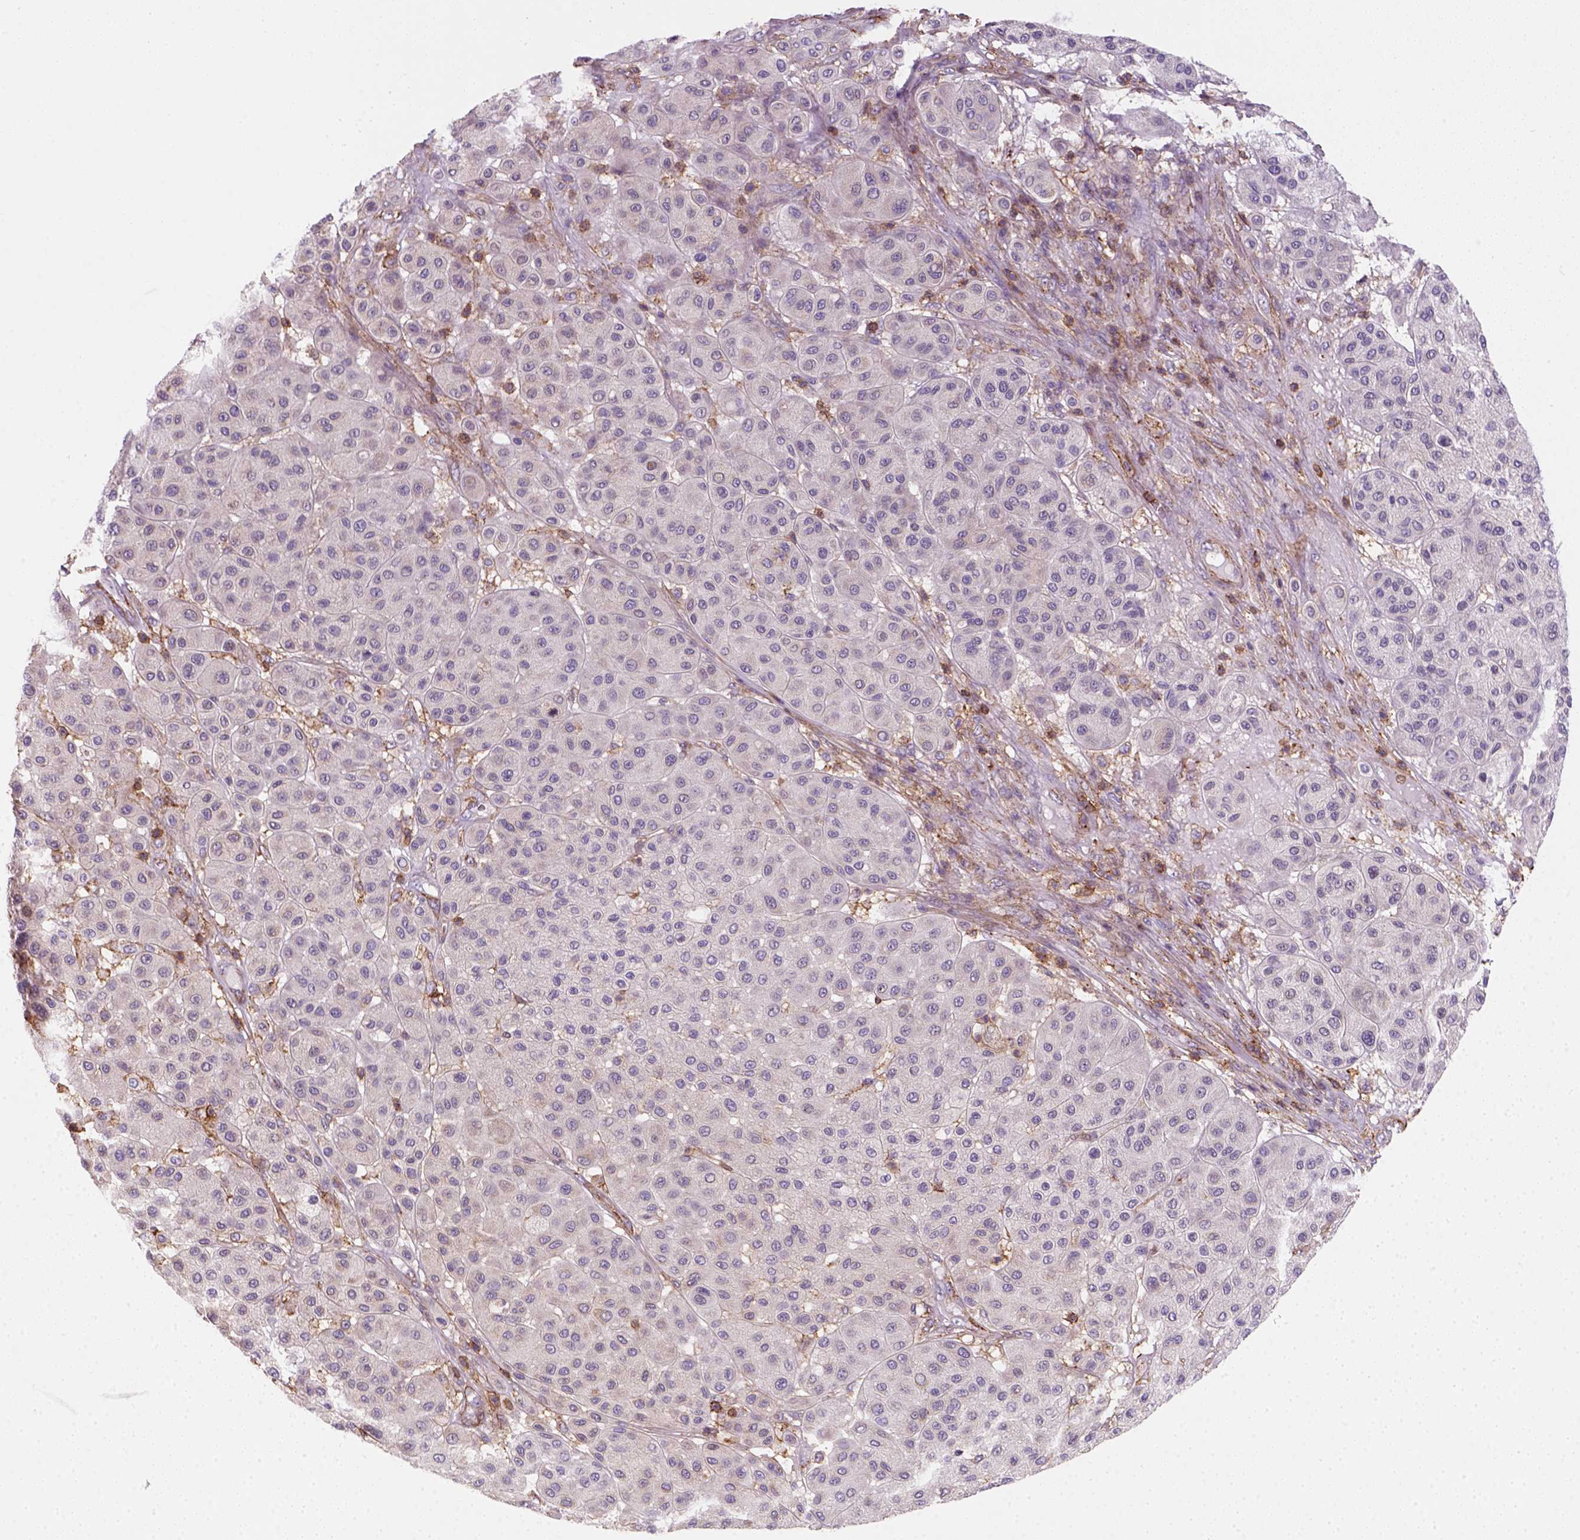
{"staining": {"intensity": "negative", "quantity": "none", "location": "none"}, "tissue": "melanoma", "cell_type": "Tumor cells", "image_type": "cancer", "snomed": [{"axis": "morphology", "description": "Malignant melanoma, Metastatic site"}, {"axis": "topography", "description": "Smooth muscle"}], "caption": "High magnification brightfield microscopy of melanoma stained with DAB (brown) and counterstained with hematoxylin (blue): tumor cells show no significant positivity.", "gene": "GPRC5D", "patient": {"sex": "male", "age": 41}}